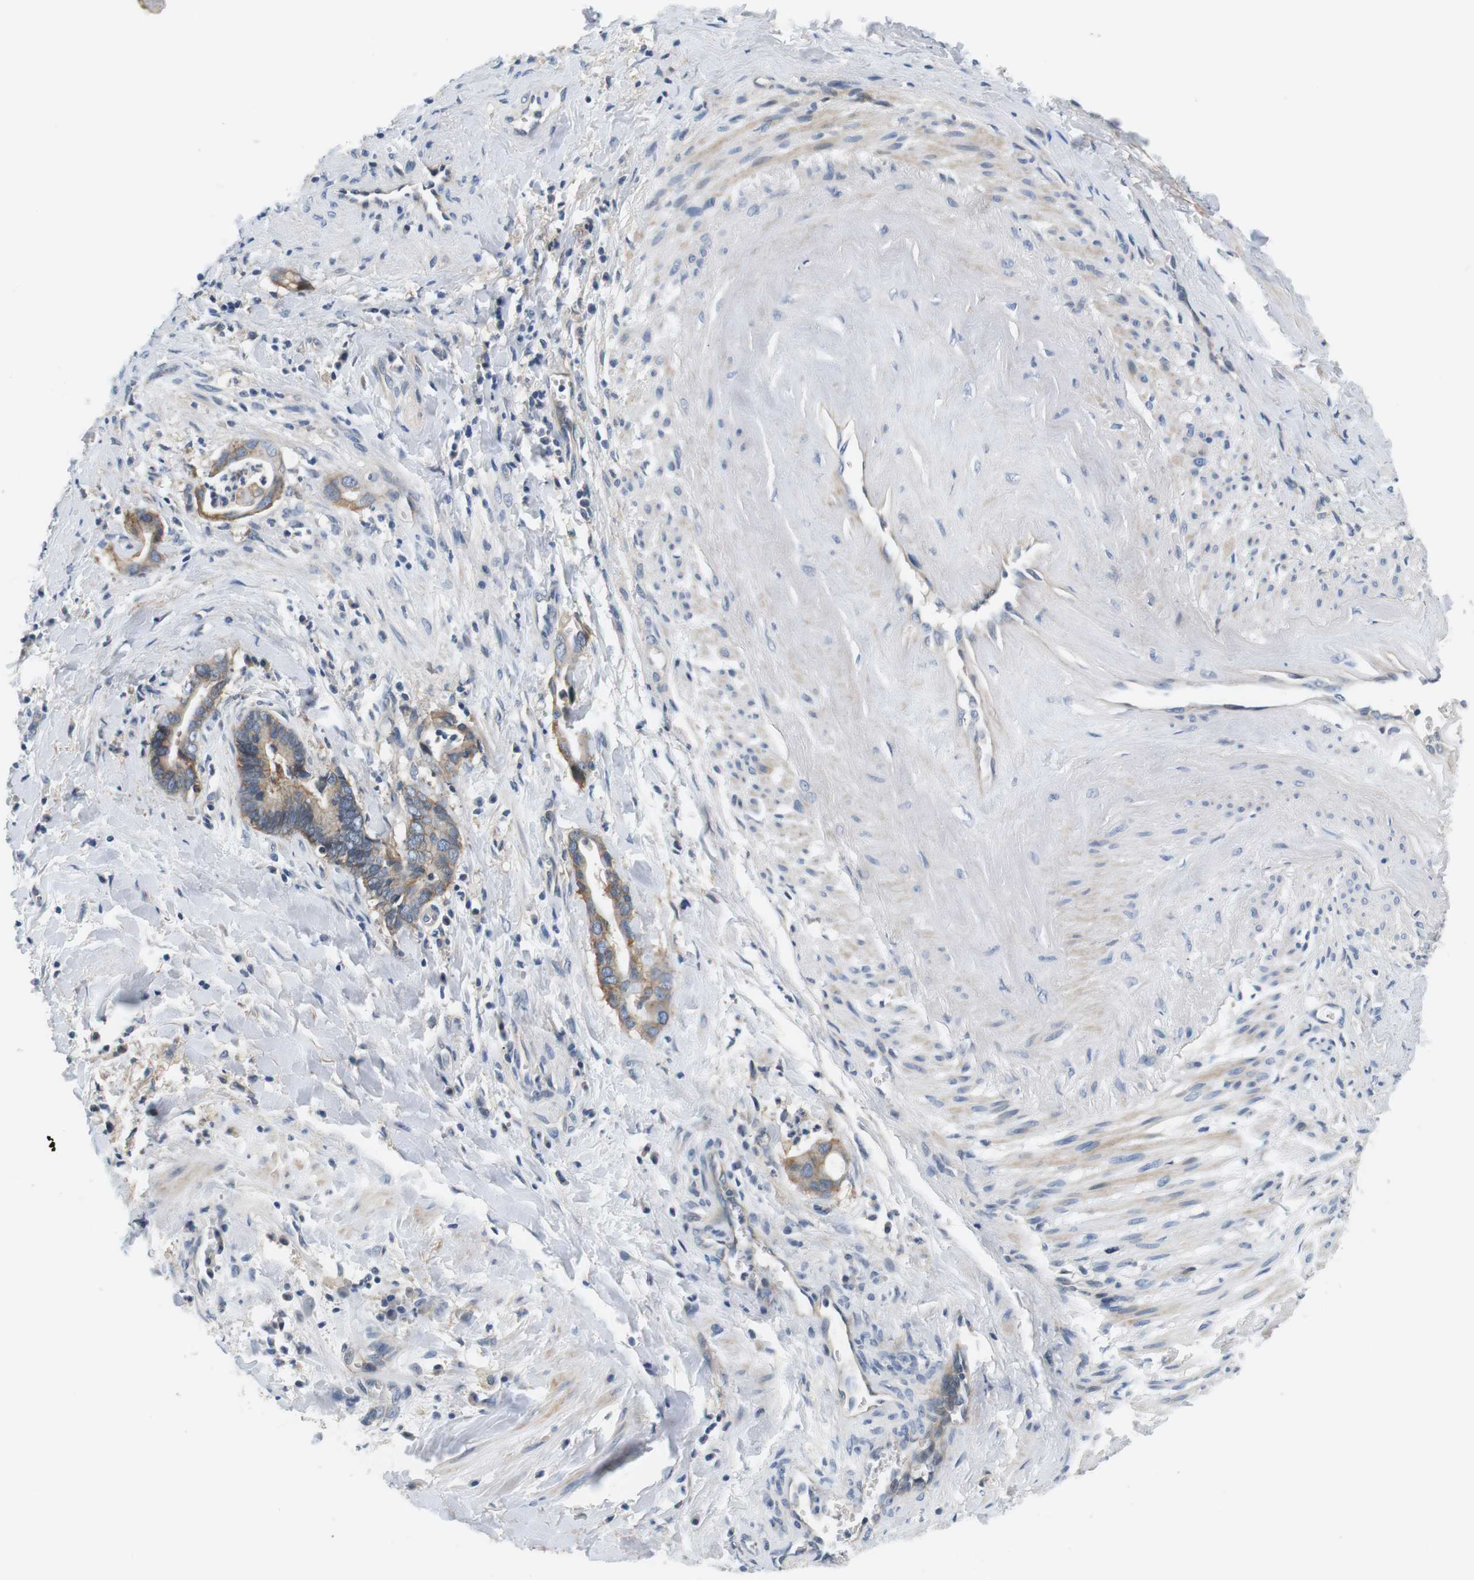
{"staining": {"intensity": "weak", "quantity": "<25%", "location": "cytoplasmic/membranous"}, "tissue": "cervical cancer", "cell_type": "Tumor cells", "image_type": "cancer", "snomed": [{"axis": "morphology", "description": "Adenocarcinoma, NOS"}, {"axis": "topography", "description": "Cervix"}], "caption": "High magnification brightfield microscopy of adenocarcinoma (cervical) stained with DAB (brown) and counterstained with hematoxylin (blue): tumor cells show no significant staining. Nuclei are stained in blue.", "gene": "SLC30A1", "patient": {"sex": "female", "age": 44}}